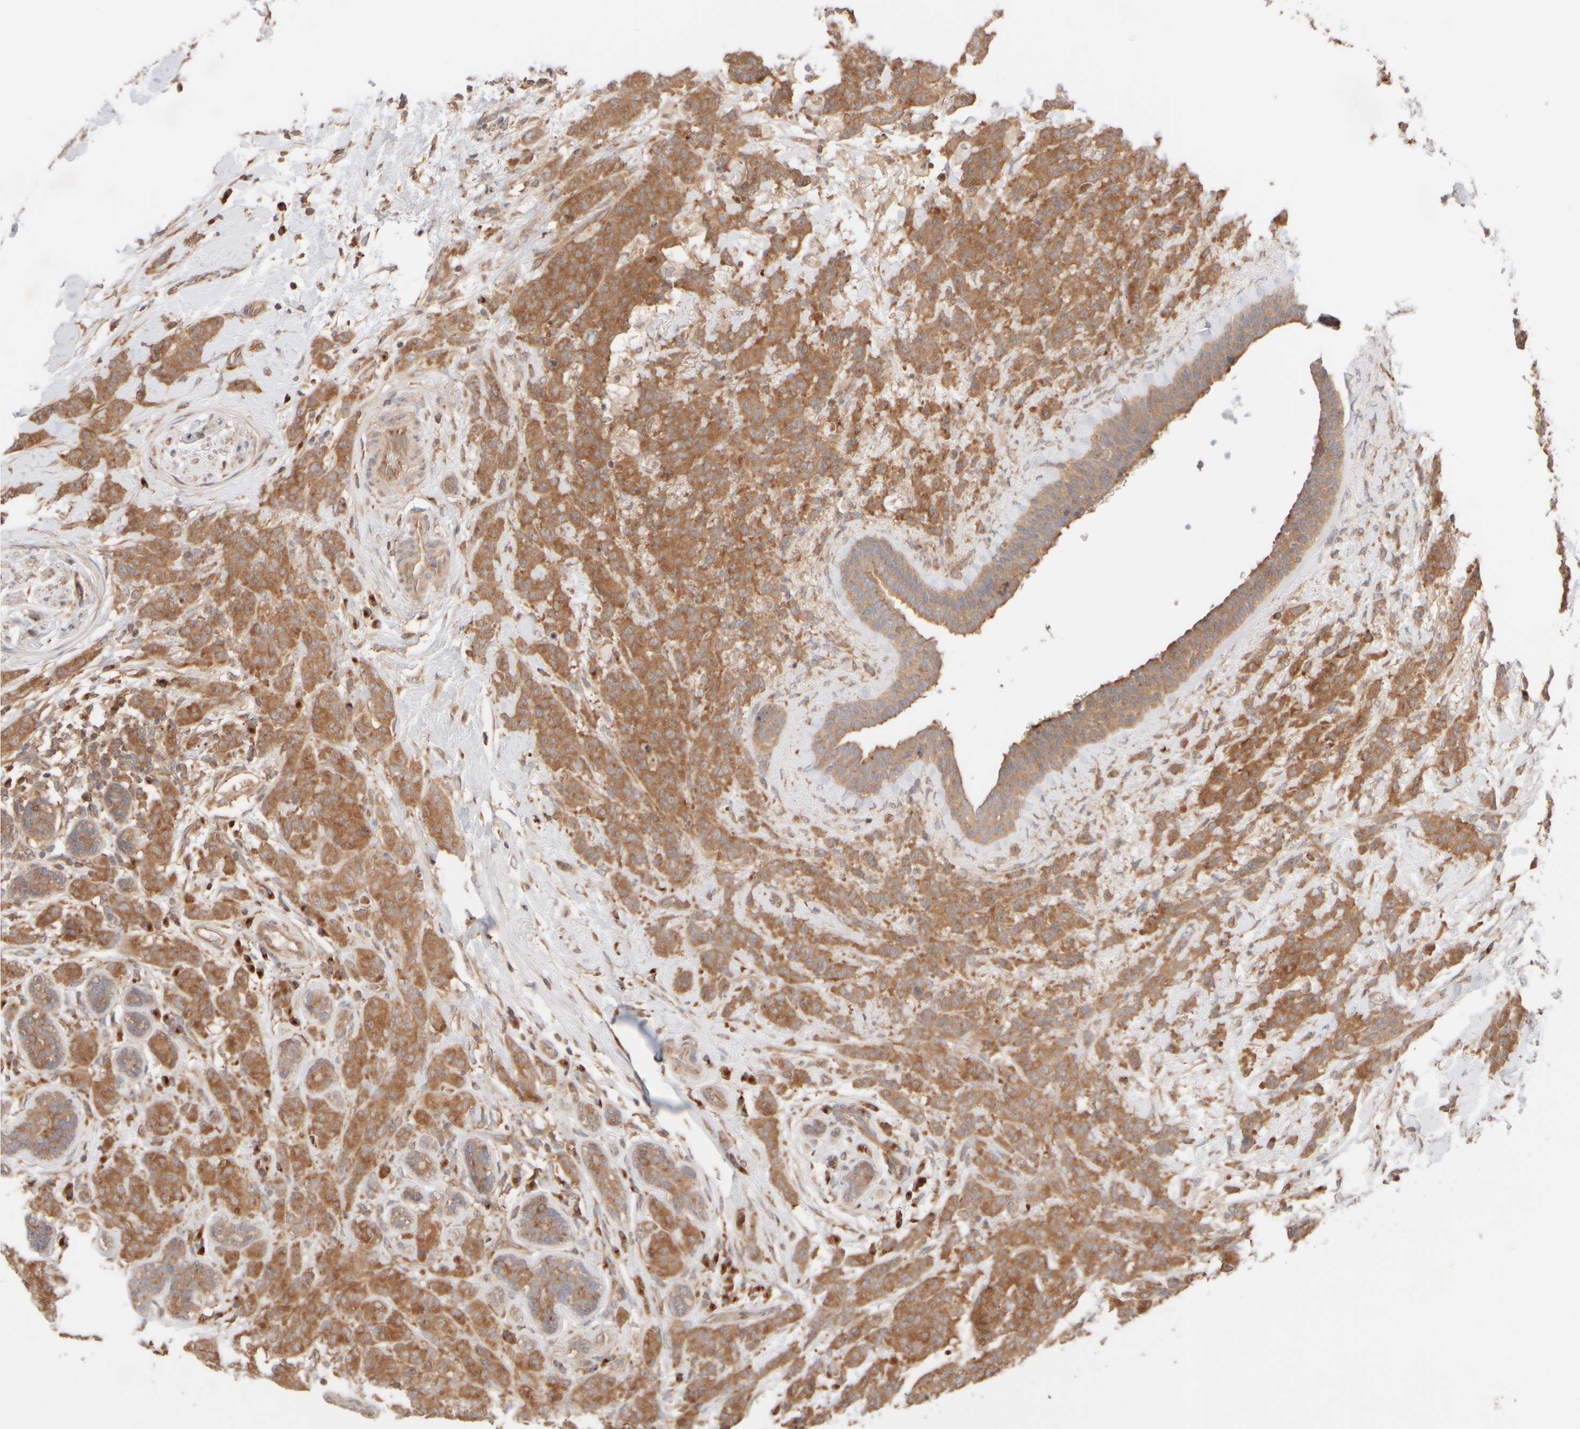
{"staining": {"intensity": "moderate", "quantity": ">75%", "location": "cytoplasmic/membranous"}, "tissue": "breast cancer", "cell_type": "Tumor cells", "image_type": "cancer", "snomed": [{"axis": "morphology", "description": "Normal tissue, NOS"}, {"axis": "morphology", "description": "Duct carcinoma"}, {"axis": "topography", "description": "Breast"}], "caption": "The image demonstrates immunohistochemical staining of breast cancer (intraductal carcinoma). There is moderate cytoplasmic/membranous staining is present in about >75% of tumor cells.", "gene": "RABEP1", "patient": {"sex": "female", "age": 40}}